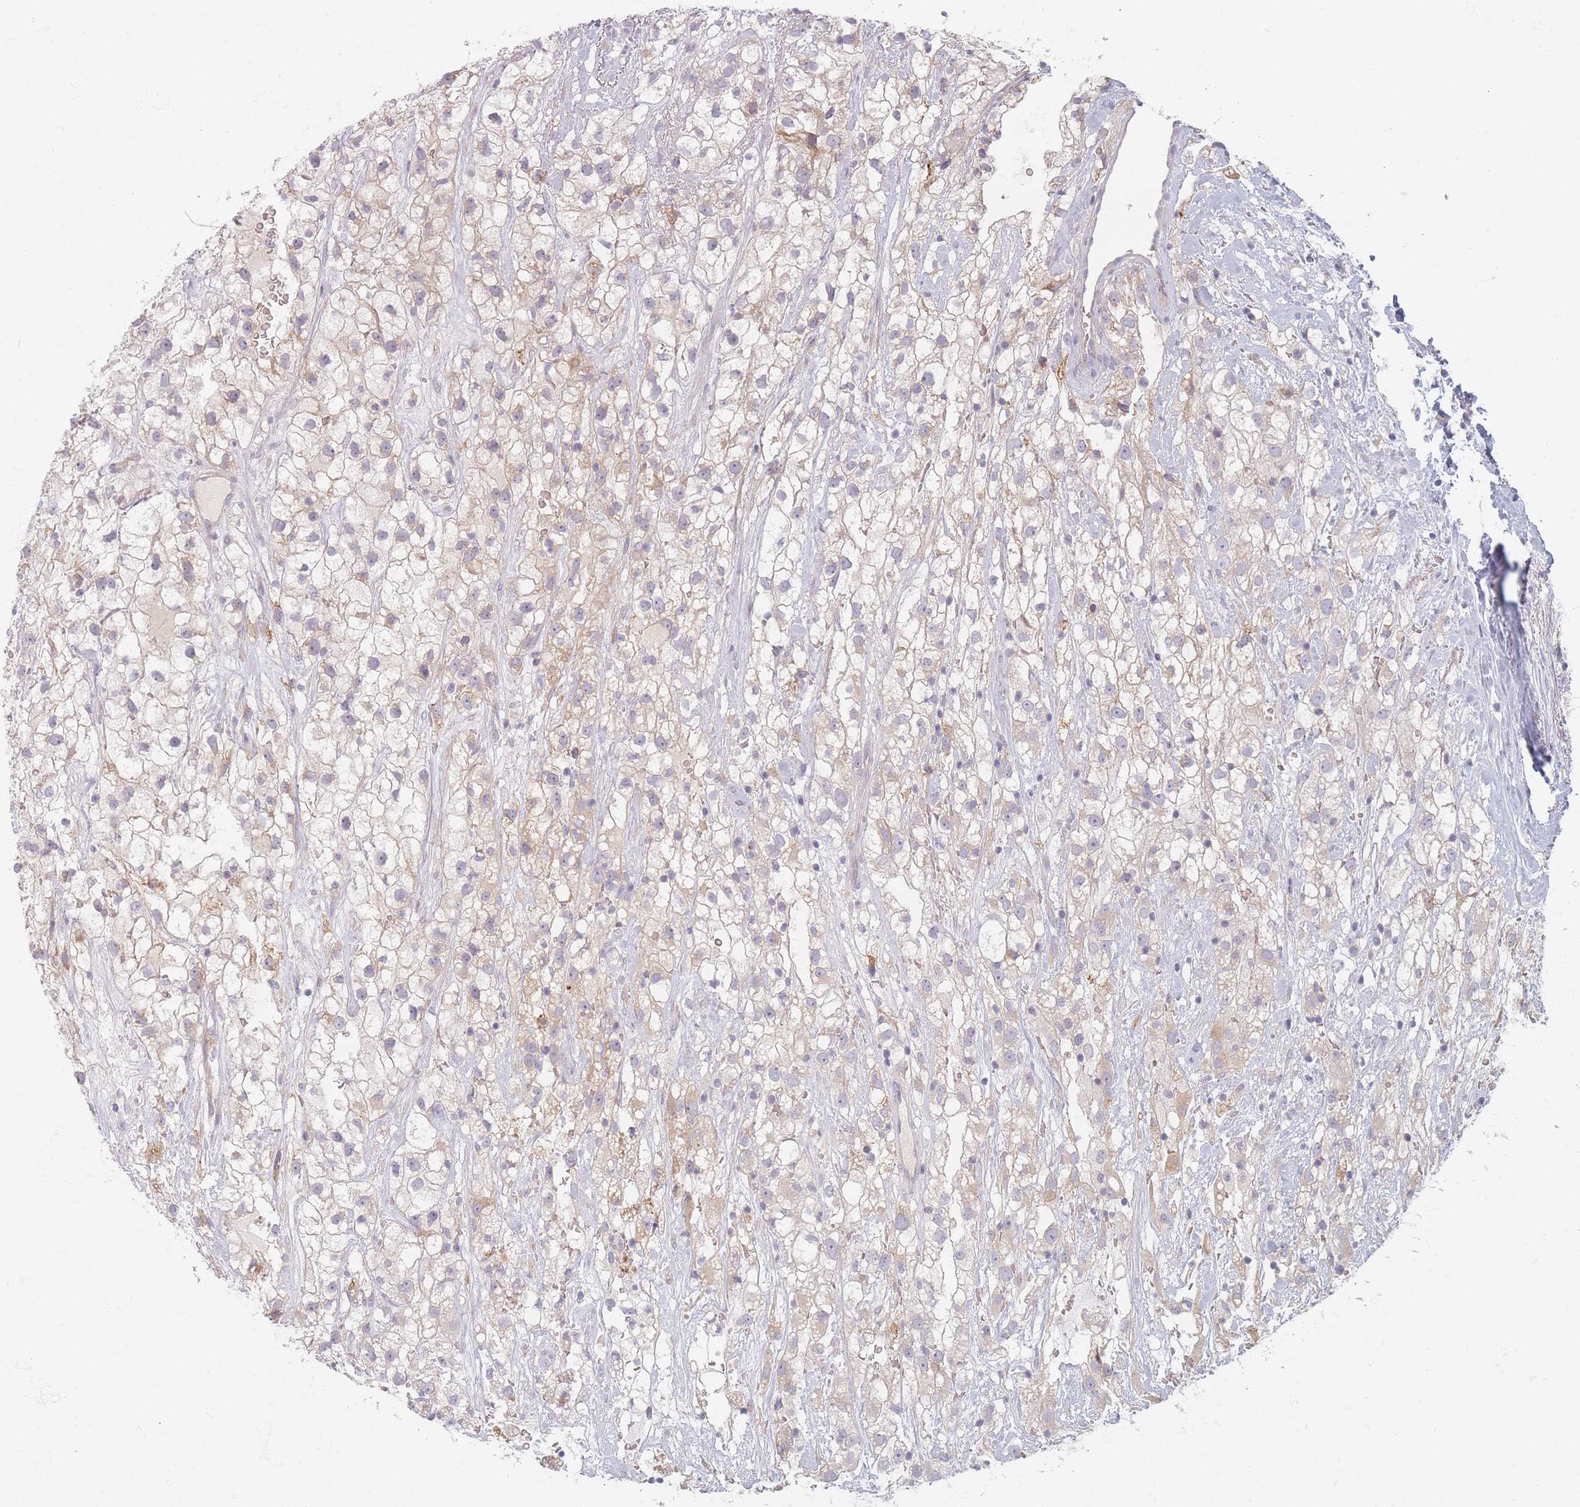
{"staining": {"intensity": "weak", "quantity": "25%-75%", "location": "cytoplasmic/membranous"}, "tissue": "renal cancer", "cell_type": "Tumor cells", "image_type": "cancer", "snomed": [{"axis": "morphology", "description": "Adenocarcinoma, NOS"}, {"axis": "topography", "description": "Kidney"}], "caption": "Immunohistochemistry (IHC) (DAB (3,3'-diaminobenzidine)) staining of human renal adenocarcinoma displays weak cytoplasmic/membranous protein staining in about 25%-75% of tumor cells. The staining is performed using DAB brown chromogen to label protein expression. The nuclei are counter-stained blue using hematoxylin.", "gene": "TMOD1", "patient": {"sex": "male", "age": 59}}